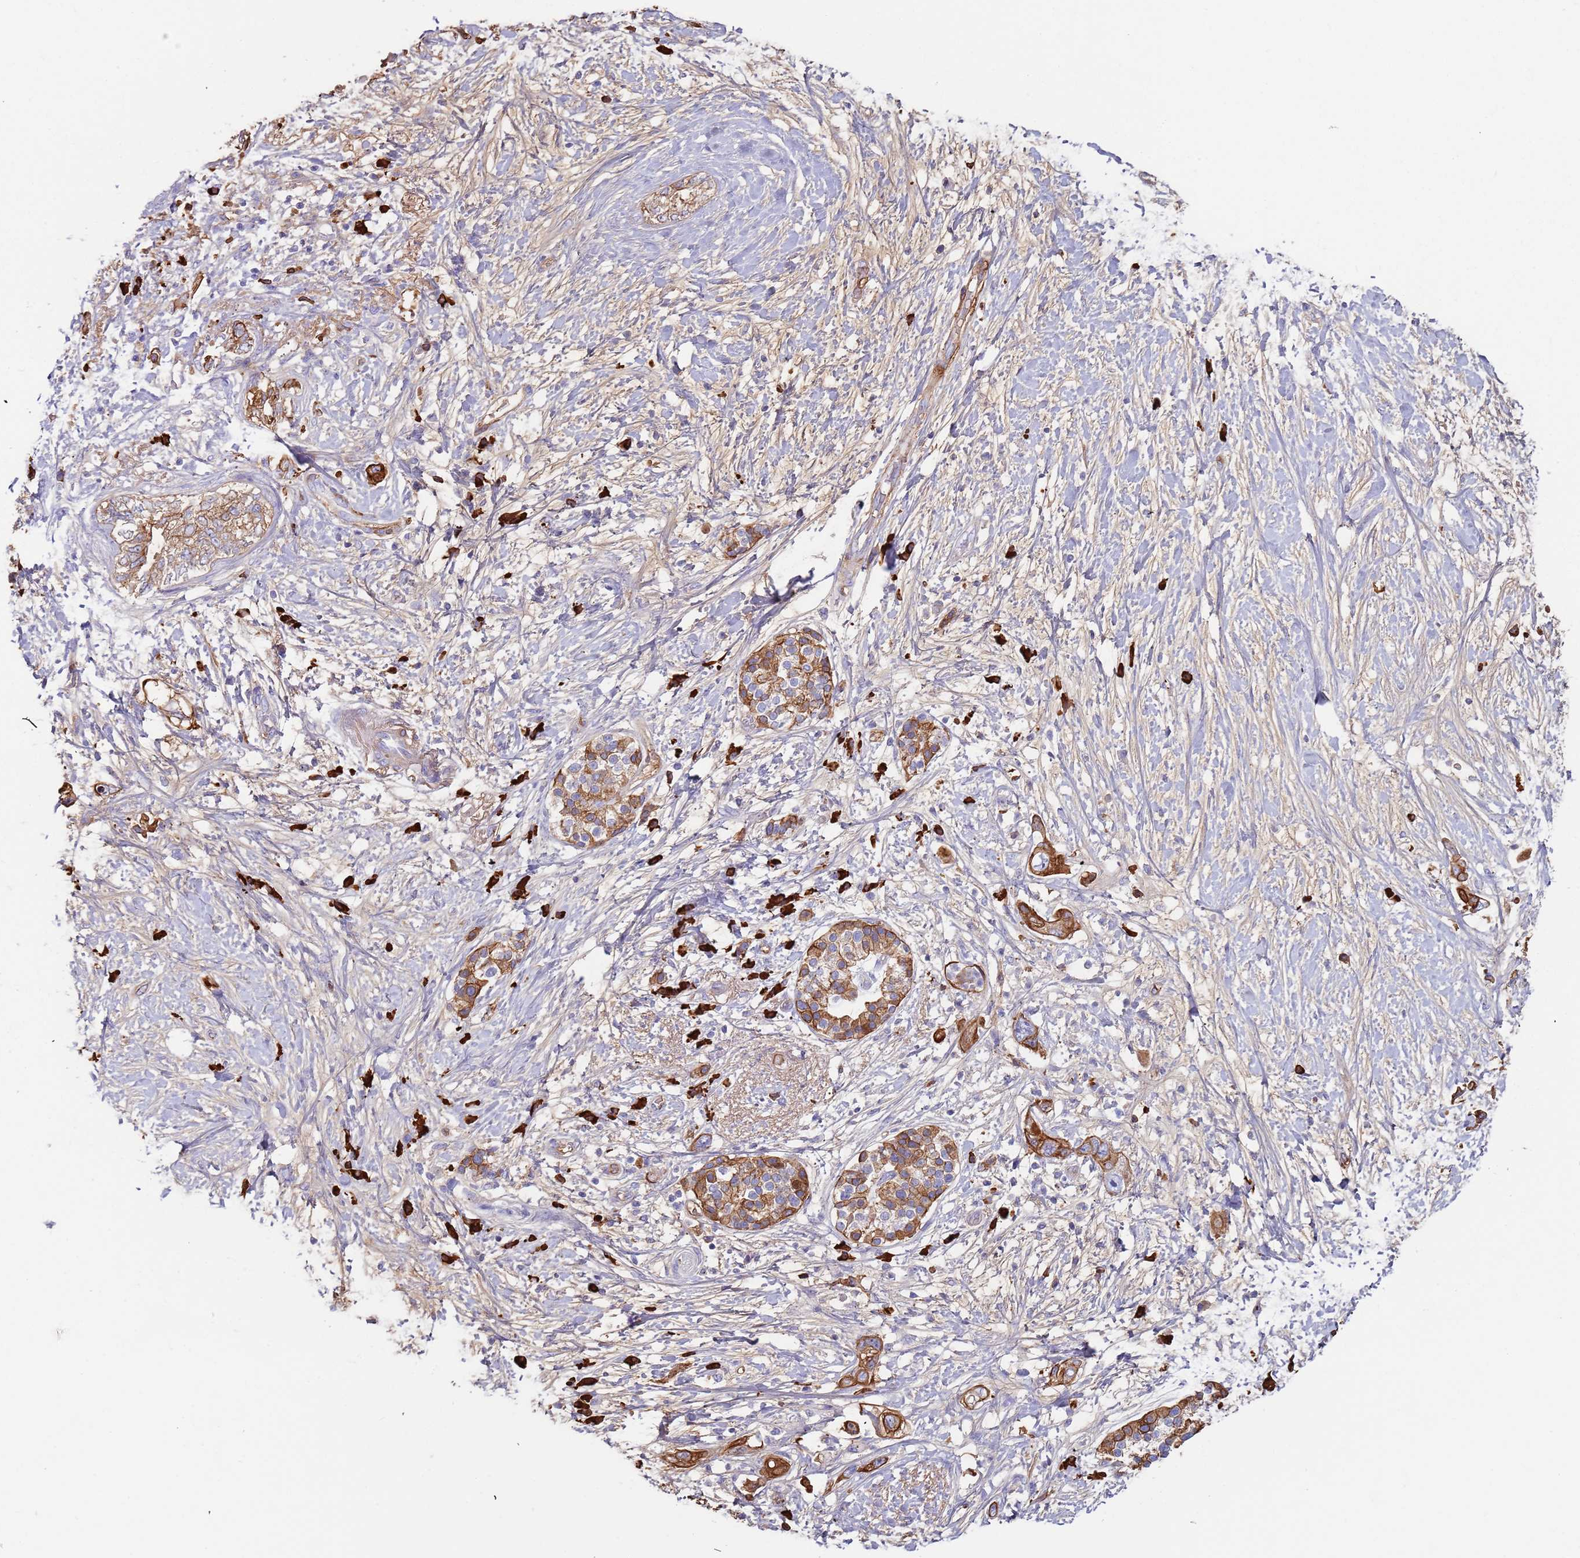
{"staining": {"intensity": "strong", "quantity": ">75%", "location": "cytoplasmic/membranous"}, "tissue": "pancreatic cancer", "cell_type": "Tumor cells", "image_type": "cancer", "snomed": [{"axis": "morphology", "description": "Adenocarcinoma, NOS"}, {"axis": "topography", "description": "Pancreas"}], "caption": "Immunohistochemical staining of human pancreatic adenocarcinoma demonstrates high levels of strong cytoplasmic/membranous expression in about >75% of tumor cells.", "gene": "CYSLTR2", "patient": {"sex": "female", "age": 73}}